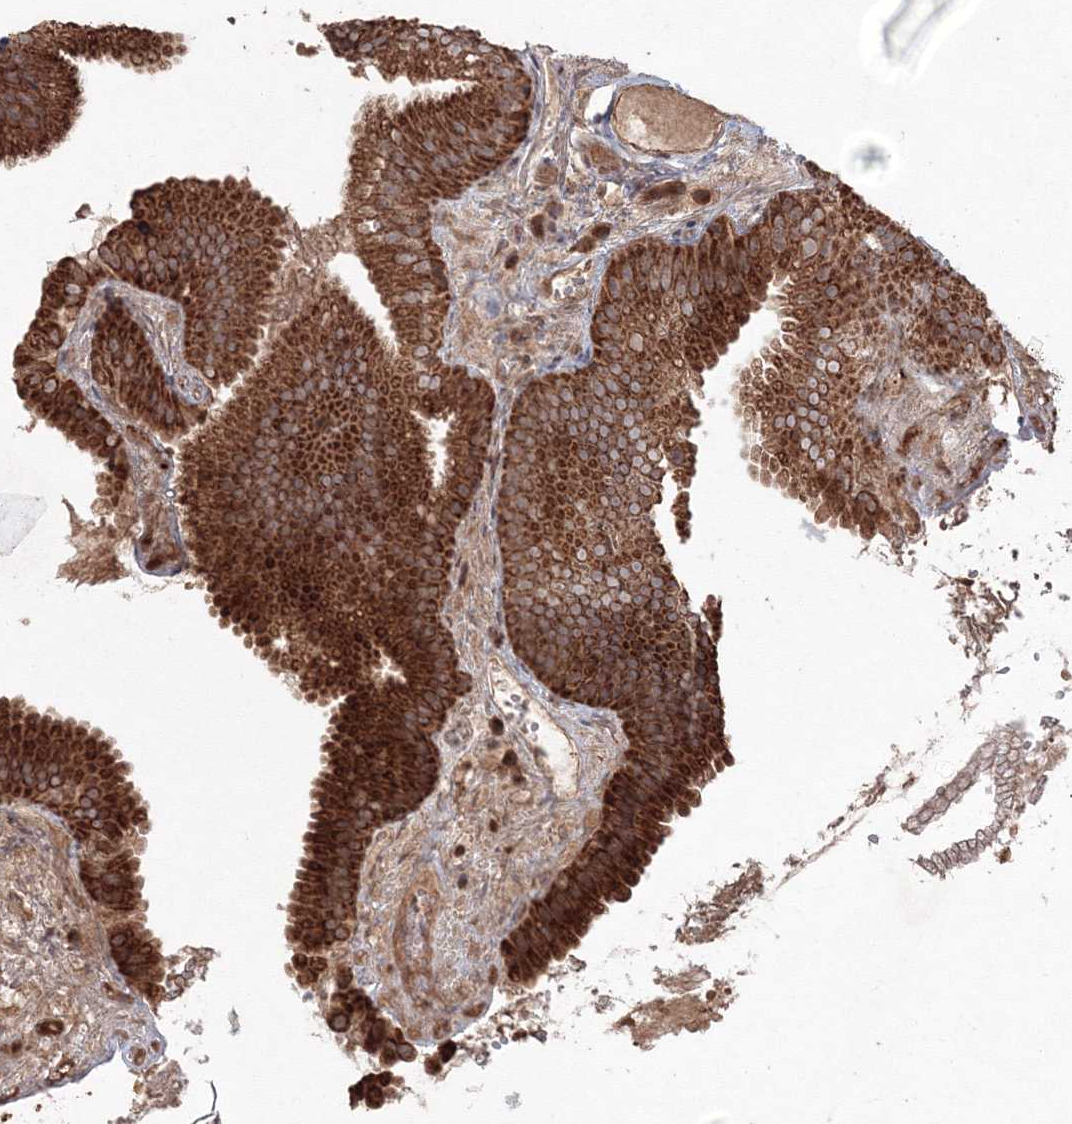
{"staining": {"intensity": "strong", "quantity": ">75%", "location": "cytoplasmic/membranous"}, "tissue": "gallbladder", "cell_type": "Glandular cells", "image_type": "normal", "snomed": [{"axis": "morphology", "description": "Normal tissue, NOS"}, {"axis": "topography", "description": "Gallbladder"}], "caption": "This is a micrograph of immunohistochemistry staining of normal gallbladder, which shows strong expression in the cytoplasmic/membranous of glandular cells.", "gene": "ANAPC16", "patient": {"sex": "female", "age": 30}}